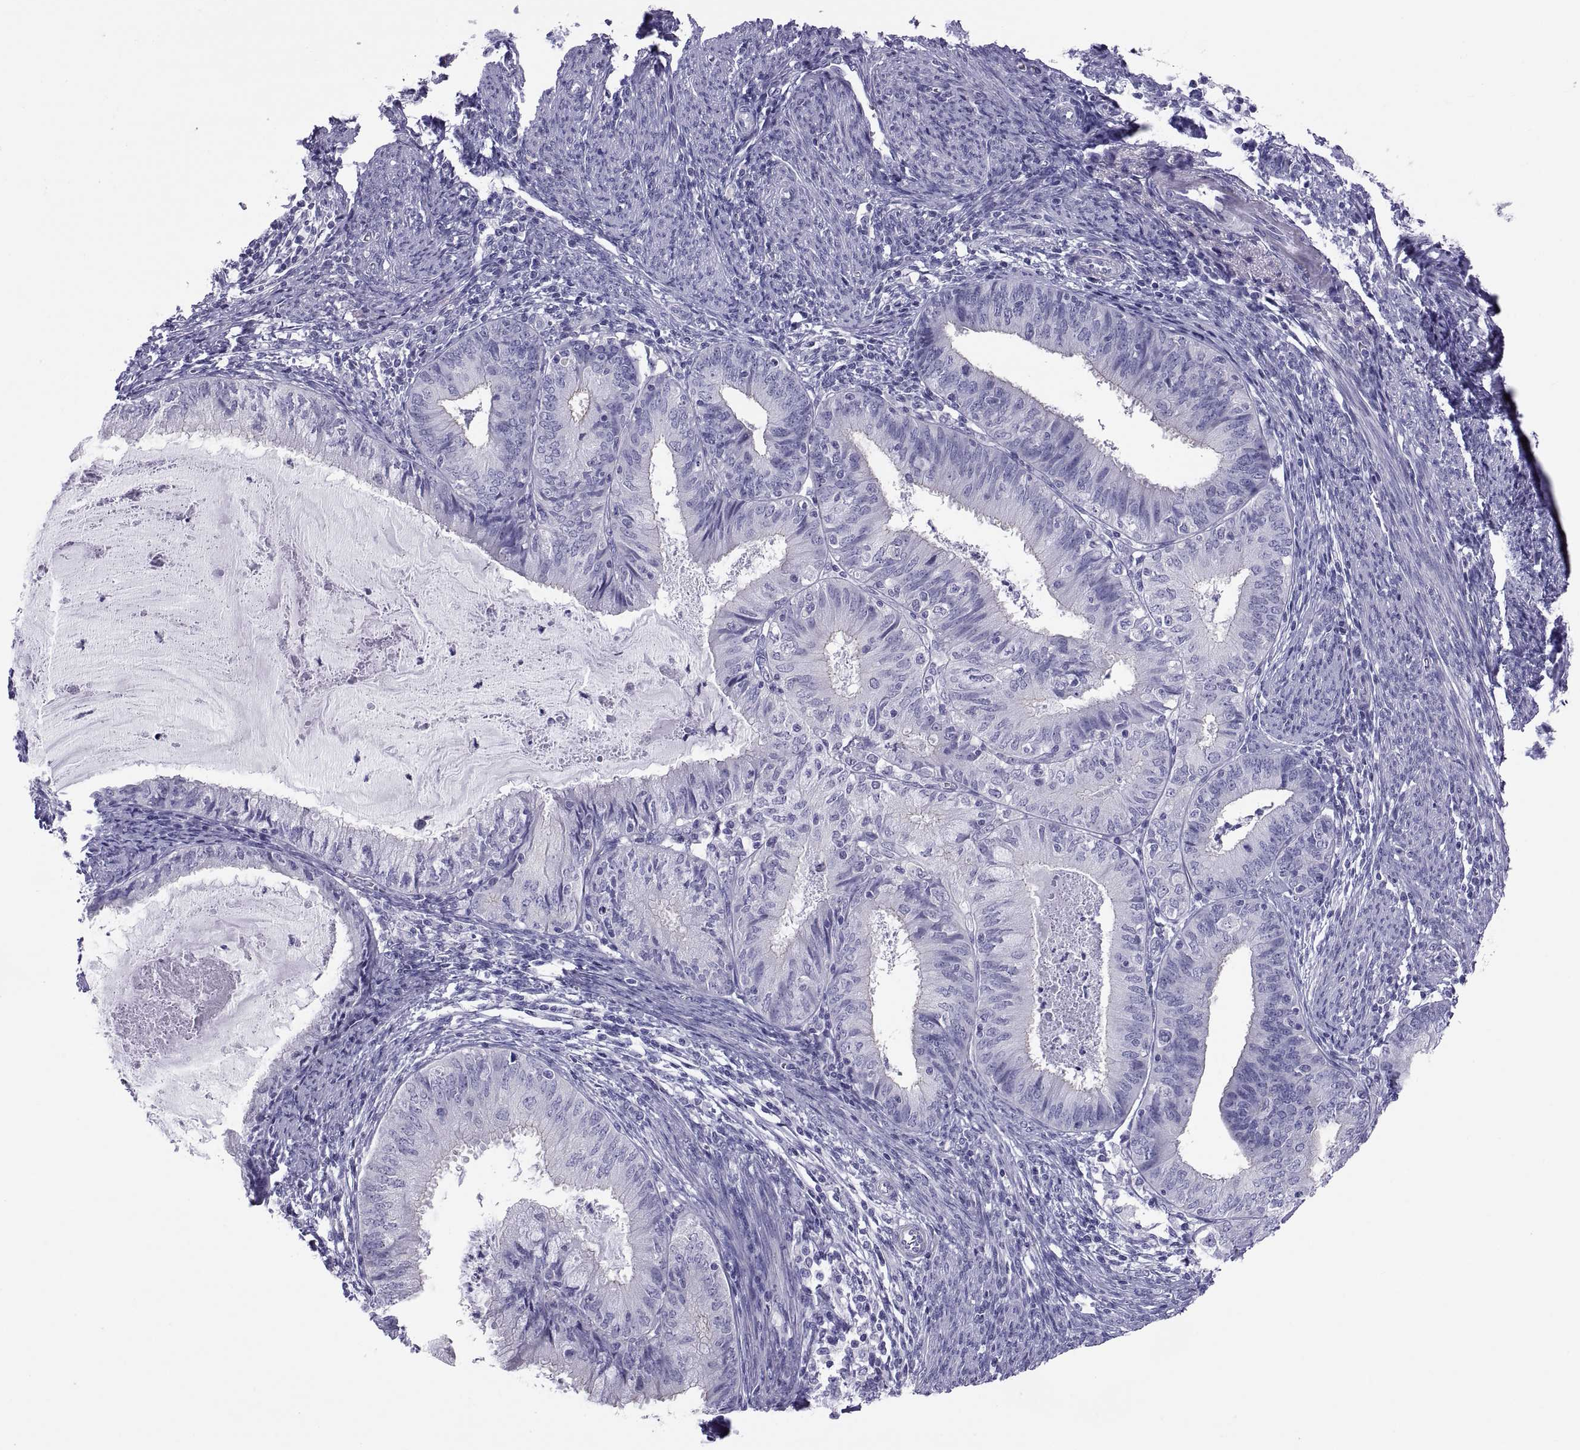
{"staining": {"intensity": "negative", "quantity": "none", "location": "none"}, "tissue": "endometrial cancer", "cell_type": "Tumor cells", "image_type": "cancer", "snomed": [{"axis": "morphology", "description": "Adenocarcinoma, NOS"}, {"axis": "topography", "description": "Endometrium"}], "caption": "Protein analysis of adenocarcinoma (endometrial) displays no significant expression in tumor cells. (Stains: DAB immunohistochemistry with hematoxylin counter stain, Microscopy: brightfield microscopy at high magnification).", "gene": "RNASE12", "patient": {"sex": "female", "age": 57}}